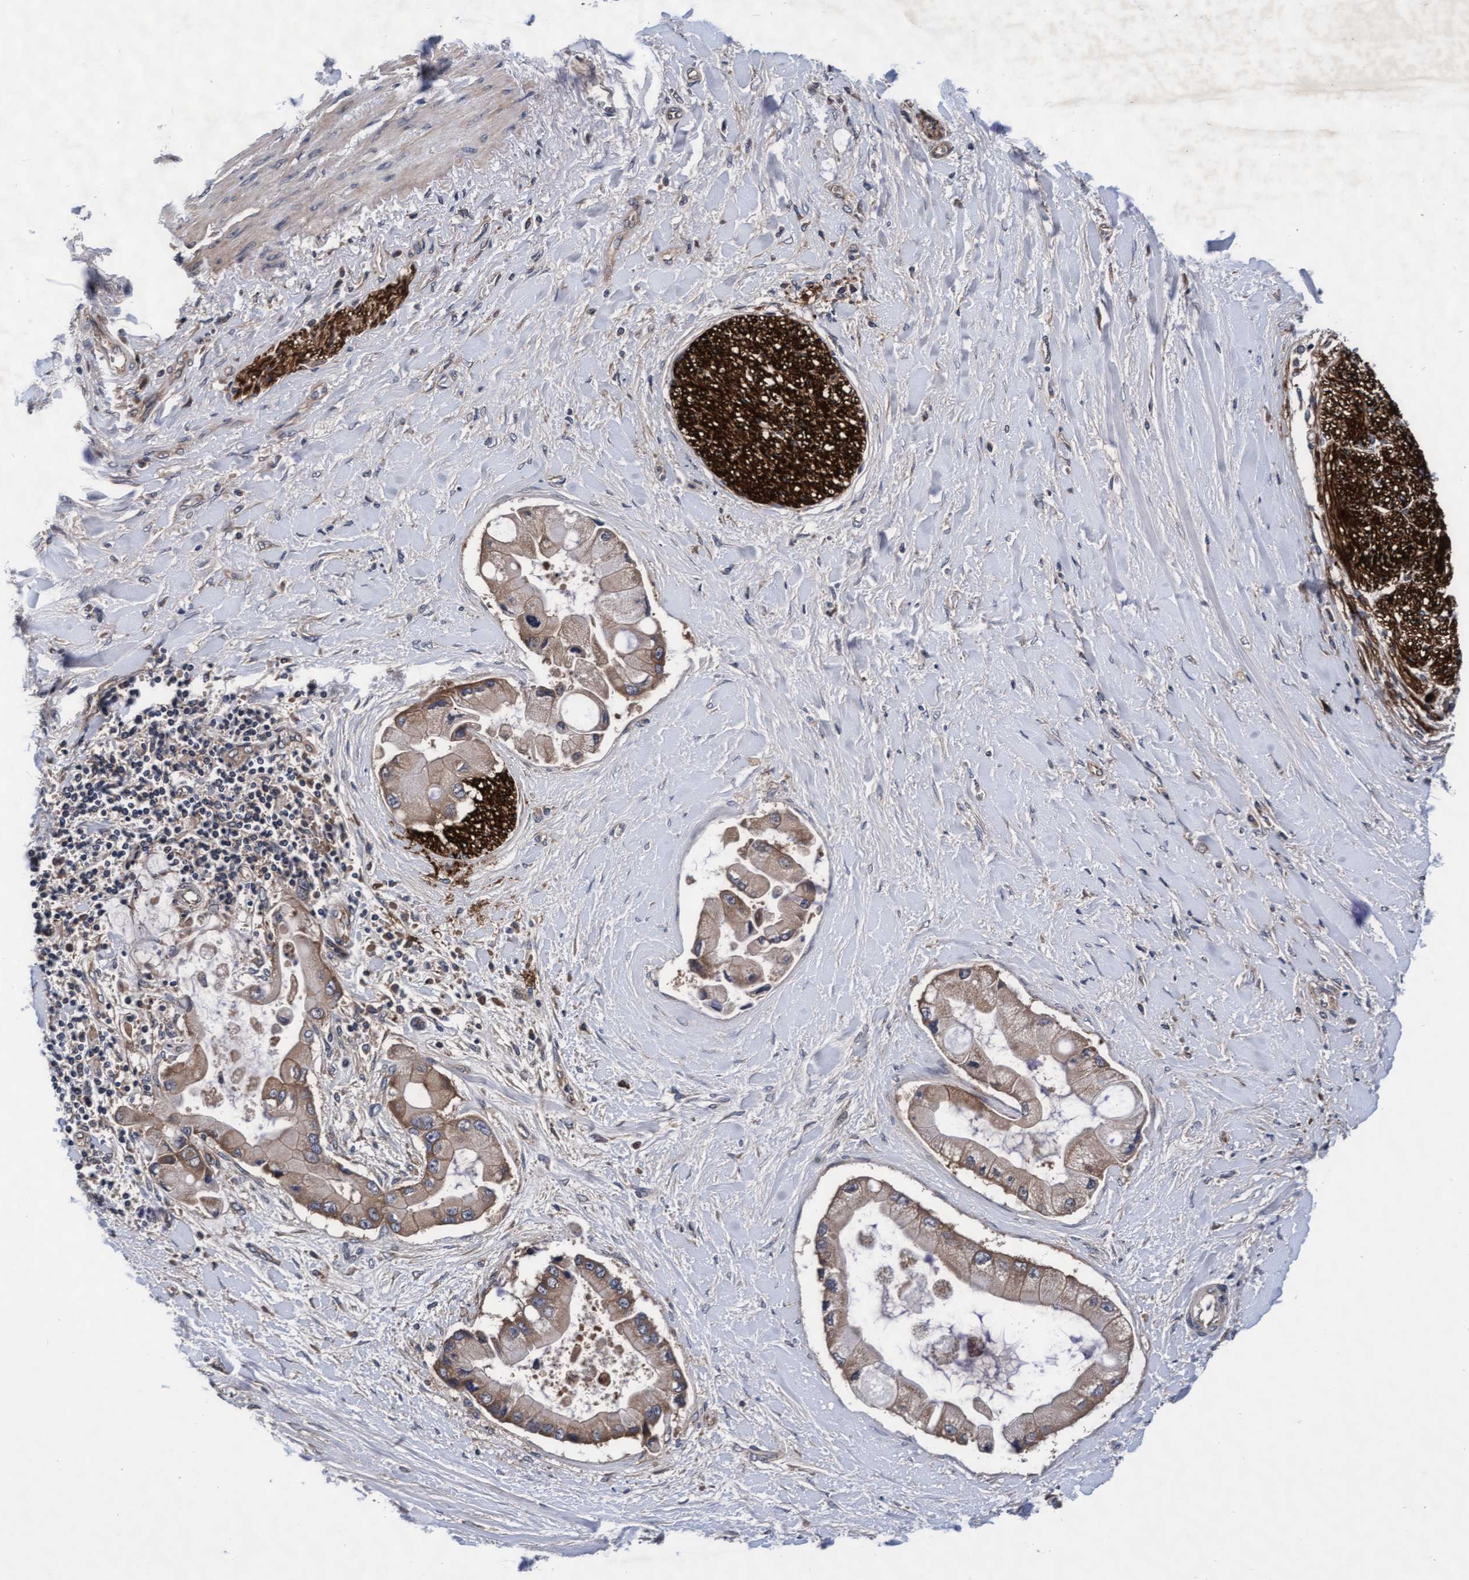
{"staining": {"intensity": "moderate", "quantity": ">75%", "location": "cytoplasmic/membranous"}, "tissue": "liver cancer", "cell_type": "Tumor cells", "image_type": "cancer", "snomed": [{"axis": "morphology", "description": "Cholangiocarcinoma"}, {"axis": "topography", "description": "Liver"}], "caption": "The micrograph exhibits immunohistochemical staining of cholangiocarcinoma (liver). There is moderate cytoplasmic/membranous positivity is seen in about >75% of tumor cells.", "gene": "EFCAB13", "patient": {"sex": "male", "age": 50}}